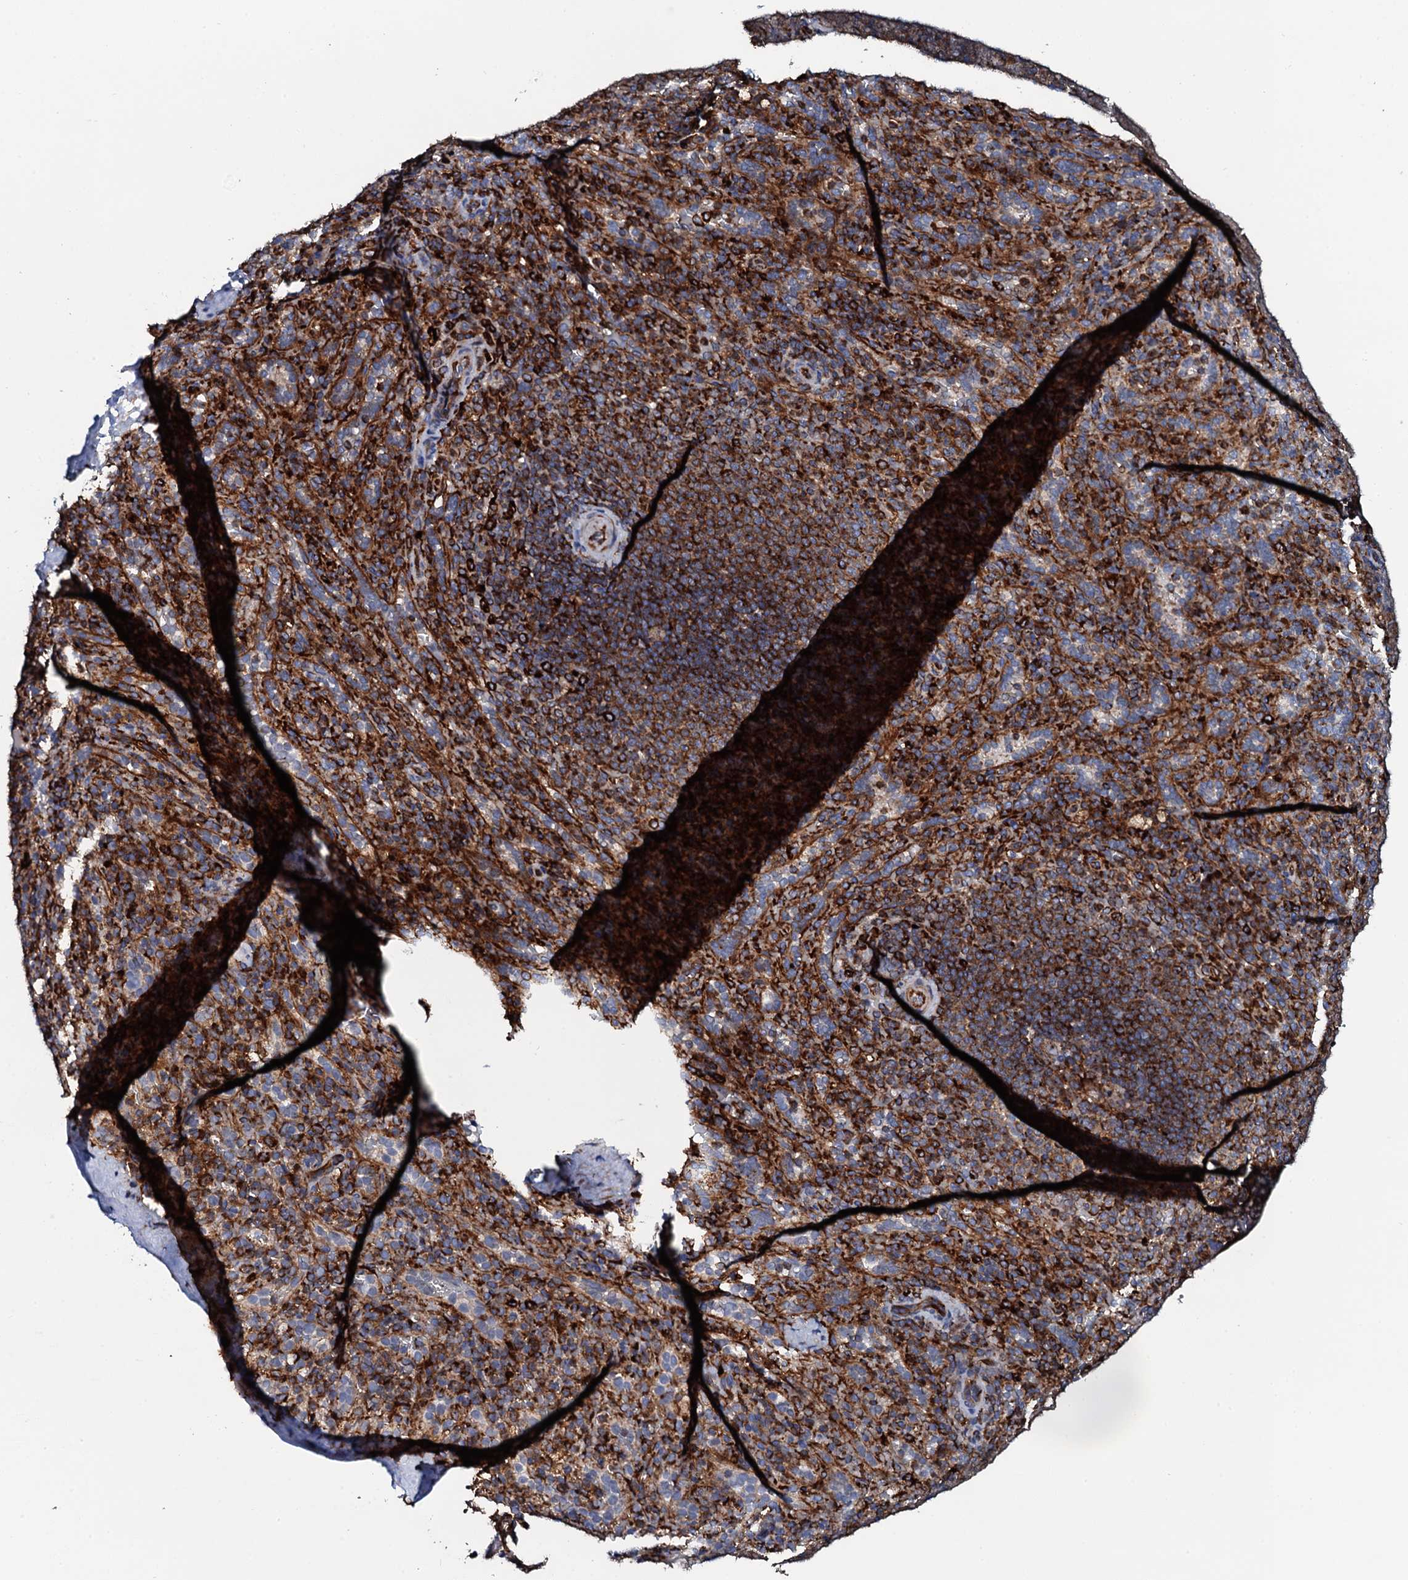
{"staining": {"intensity": "strong", "quantity": "25%-75%", "location": "cytoplasmic/membranous"}, "tissue": "spleen", "cell_type": "Cells in red pulp", "image_type": "normal", "snomed": [{"axis": "morphology", "description": "Normal tissue, NOS"}, {"axis": "topography", "description": "Spleen"}], "caption": "A brown stain highlights strong cytoplasmic/membranous positivity of a protein in cells in red pulp of benign human spleen.", "gene": "VAMP8", "patient": {"sex": "female", "age": 21}}